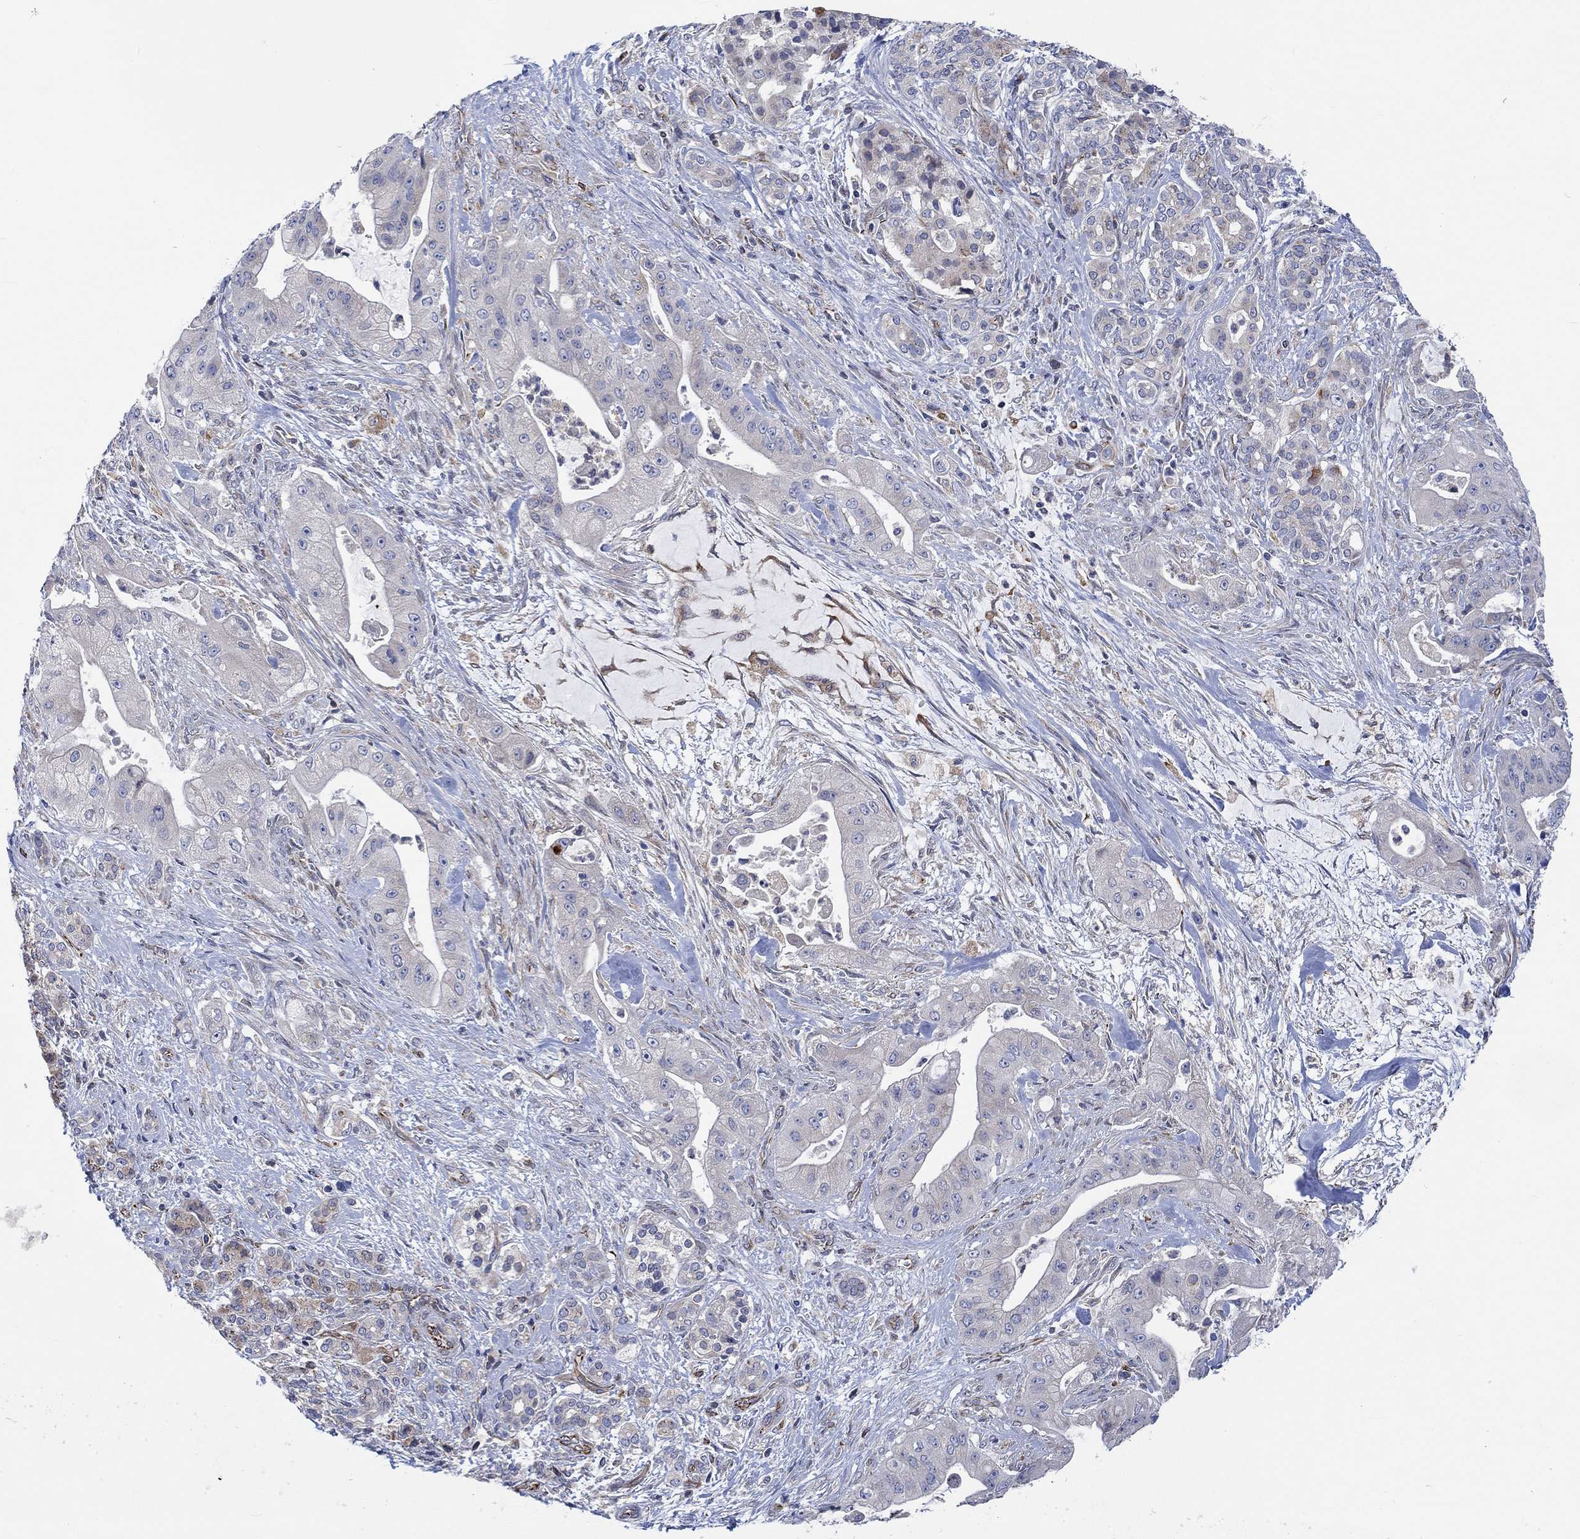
{"staining": {"intensity": "negative", "quantity": "none", "location": "none"}, "tissue": "pancreatic cancer", "cell_type": "Tumor cells", "image_type": "cancer", "snomed": [{"axis": "morphology", "description": "Normal tissue, NOS"}, {"axis": "morphology", "description": "Inflammation, NOS"}, {"axis": "morphology", "description": "Adenocarcinoma, NOS"}, {"axis": "topography", "description": "Pancreas"}], "caption": "This micrograph is of pancreatic adenocarcinoma stained with immunohistochemistry to label a protein in brown with the nuclei are counter-stained blue. There is no positivity in tumor cells. (DAB (3,3'-diaminobenzidine) immunohistochemistry visualized using brightfield microscopy, high magnification).", "gene": "CAMK1D", "patient": {"sex": "male", "age": 57}}